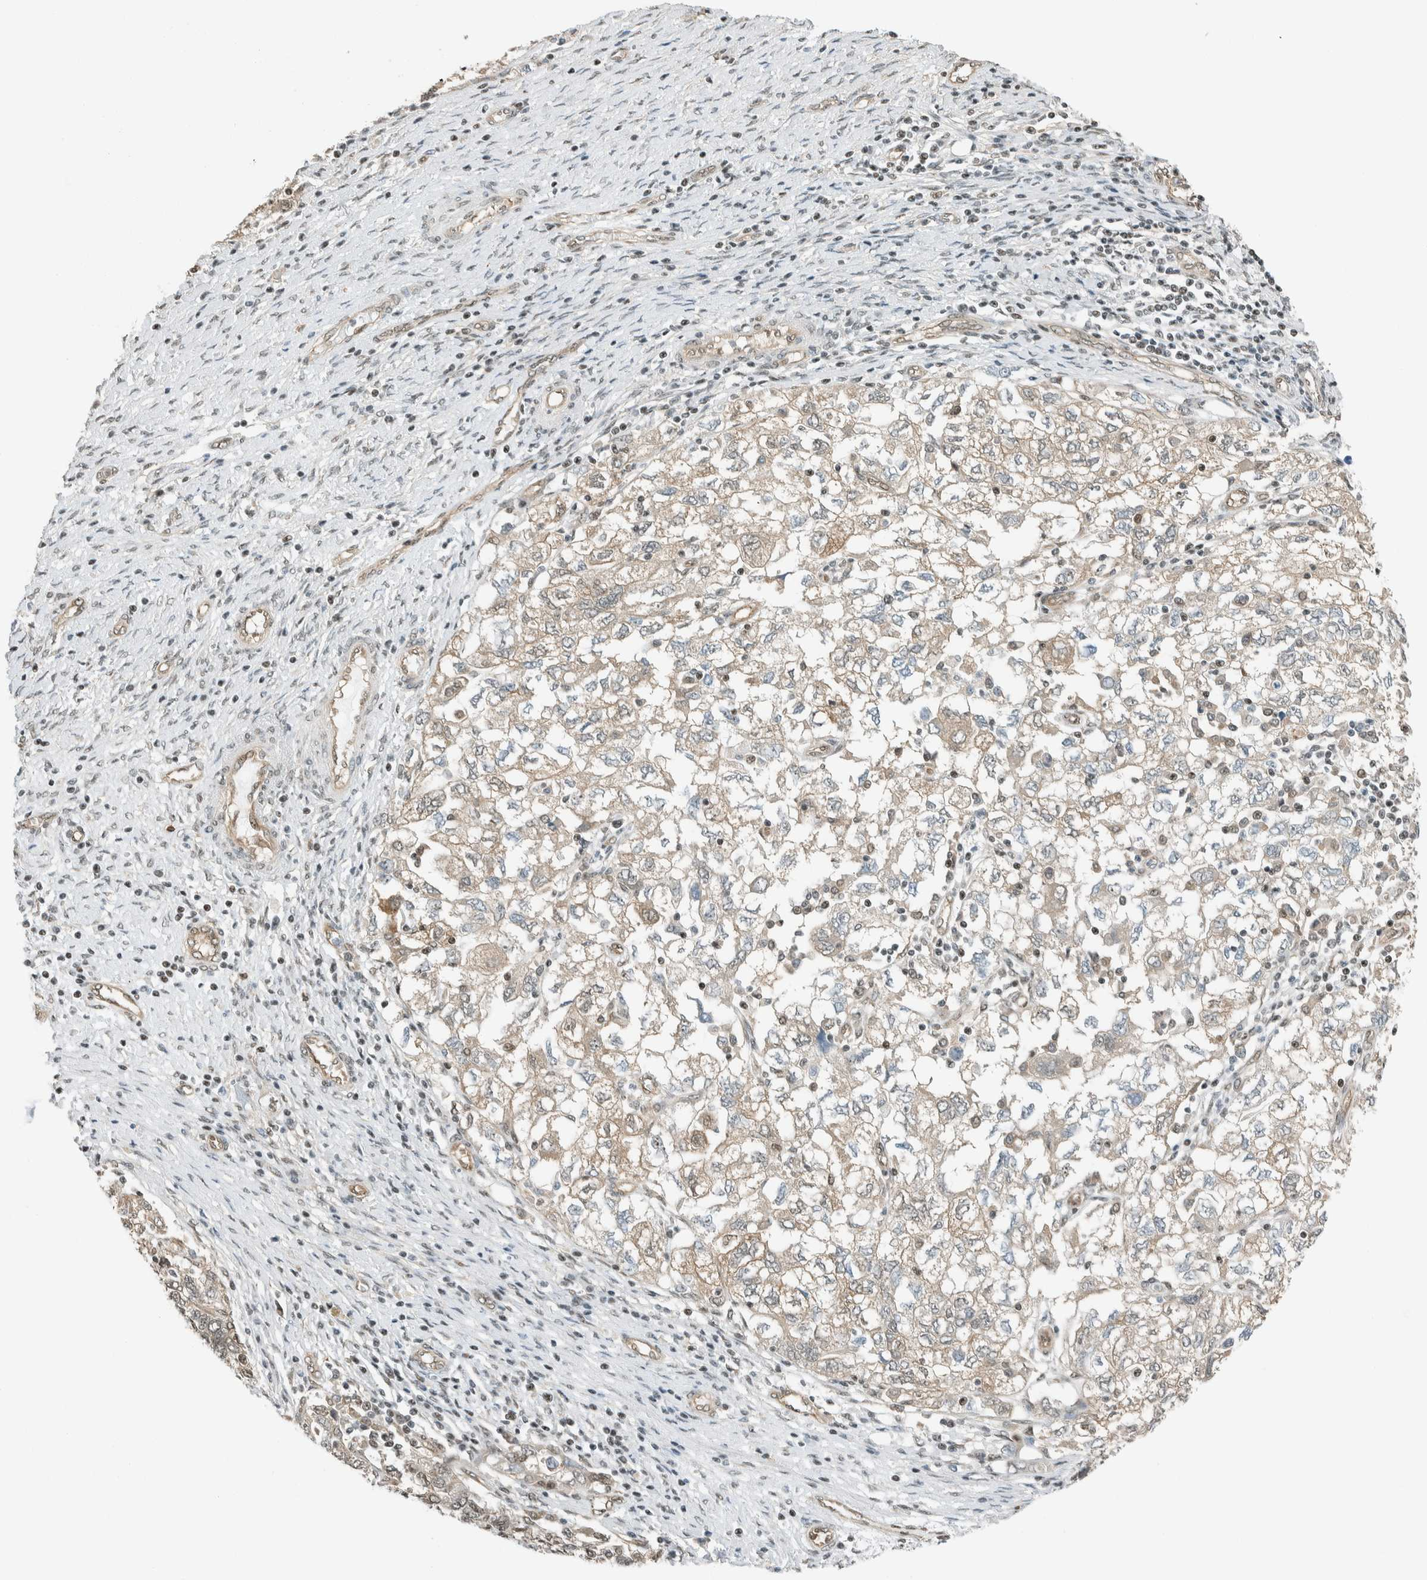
{"staining": {"intensity": "weak", "quantity": "25%-75%", "location": "cytoplasmic/membranous"}, "tissue": "ovarian cancer", "cell_type": "Tumor cells", "image_type": "cancer", "snomed": [{"axis": "morphology", "description": "Carcinoma, NOS"}, {"axis": "morphology", "description": "Cystadenocarcinoma, serous, NOS"}, {"axis": "topography", "description": "Ovary"}], "caption": "Tumor cells demonstrate low levels of weak cytoplasmic/membranous expression in about 25%-75% of cells in human ovarian cancer.", "gene": "NIBAN2", "patient": {"sex": "female", "age": 69}}